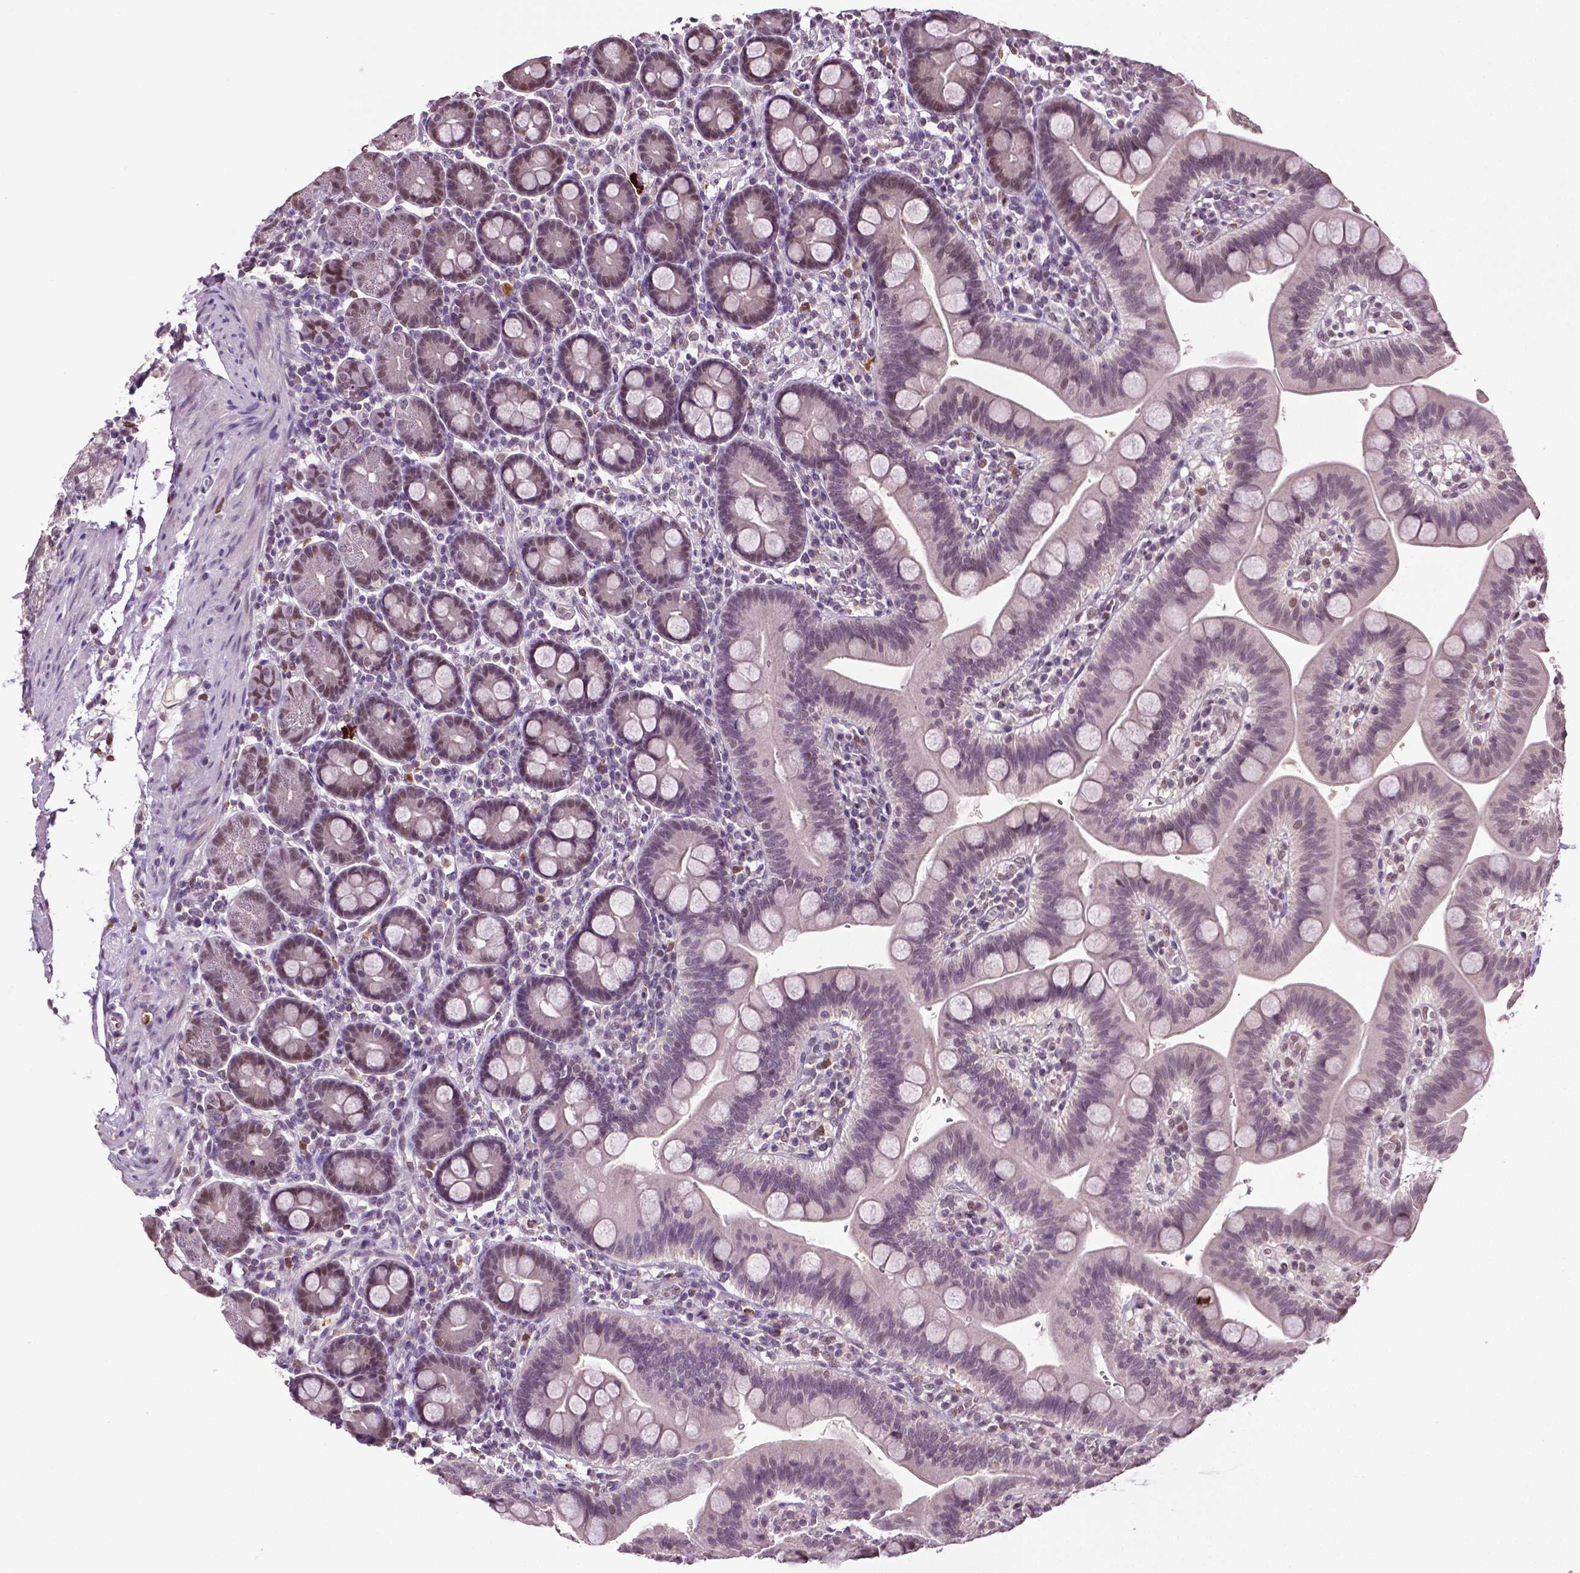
{"staining": {"intensity": "weak", "quantity": "25%-75%", "location": "nuclear"}, "tissue": "duodenum", "cell_type": "Glandular cells", "image_type": "normal", "snomed": [{"axis": "morphology", "description": "Normal tissue, NOS"}, {"axis": "topography", "description": "Pancreas"}, {"axis": "topography", "description": "Duodenum"}], "caption": "Weak nuclear expression for a protein is identified in about 25%-75% of glandular cells of unremarkable duodenum using immunohistochemistry (IHC).", "gene": "DLX5", "patient": {"sex": "male", "age": 59}}